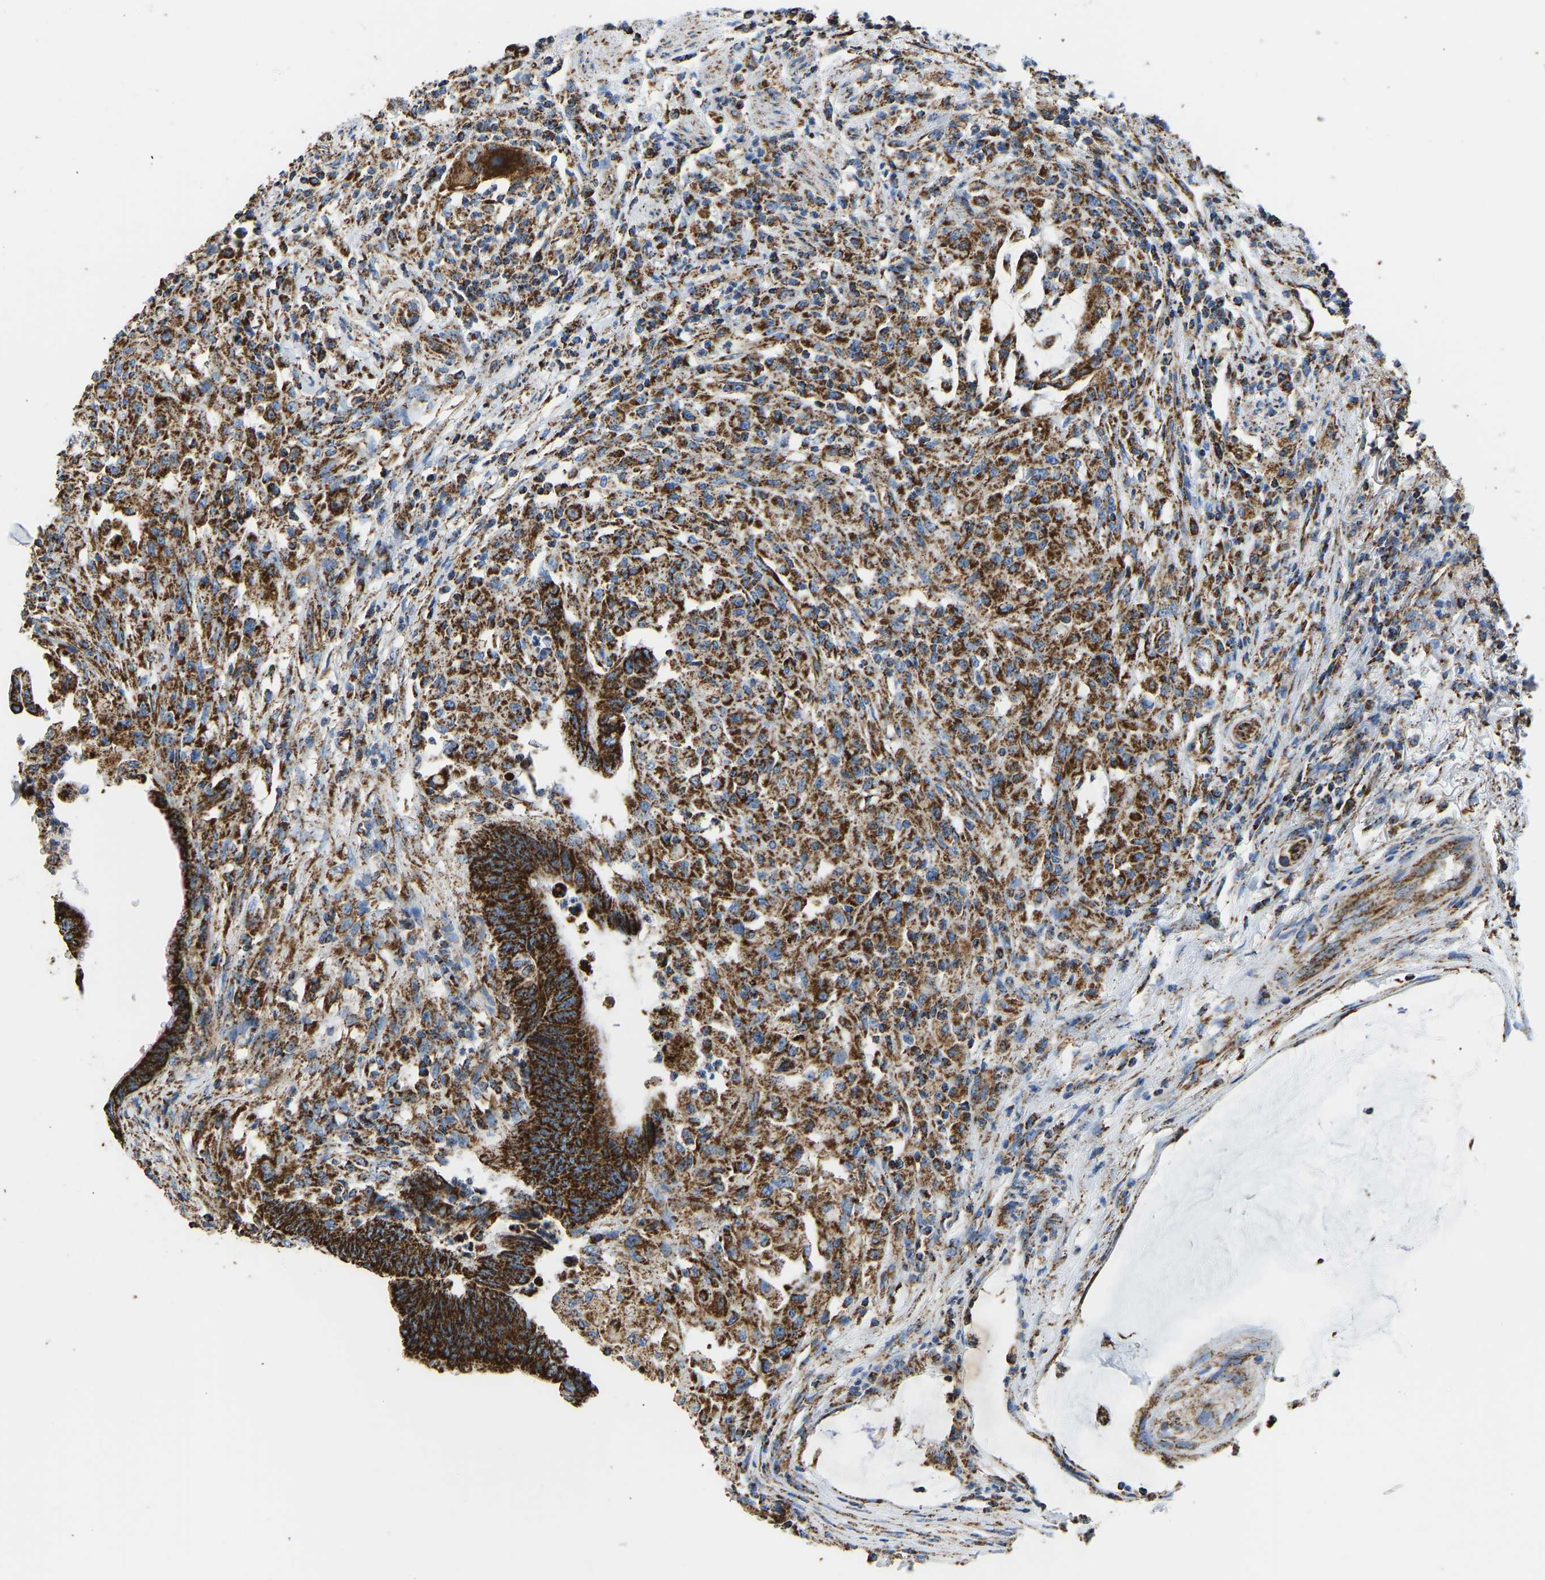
{"staining": {"intensity": "strong", "quantity": ">75%", "location": "cytoplasmic/membranous"}, "tissue": "colorectal cancer", "cell_type": "Tumor cells", "image_type": "cancer", "snomed": [{"axis": "morphology", "description": "Normal tissue, NOS"}, {"axis": "morphology", "description": "Adenocarcinoma, NOS"}, {"axis": "topography", "description": "Rectum"}, {"axis": "topography", "description": "Peripheral nerve tissue"}], "caption": "Immunohistochemistry (IHC) of human colorectal adenocarcinoma demonstrates high levels of strong cytoplasmic/membranous expression in approximately >75% of tumor cells.", "gene": "IRX6", "patient": {"sex": "male", "age": 92}}